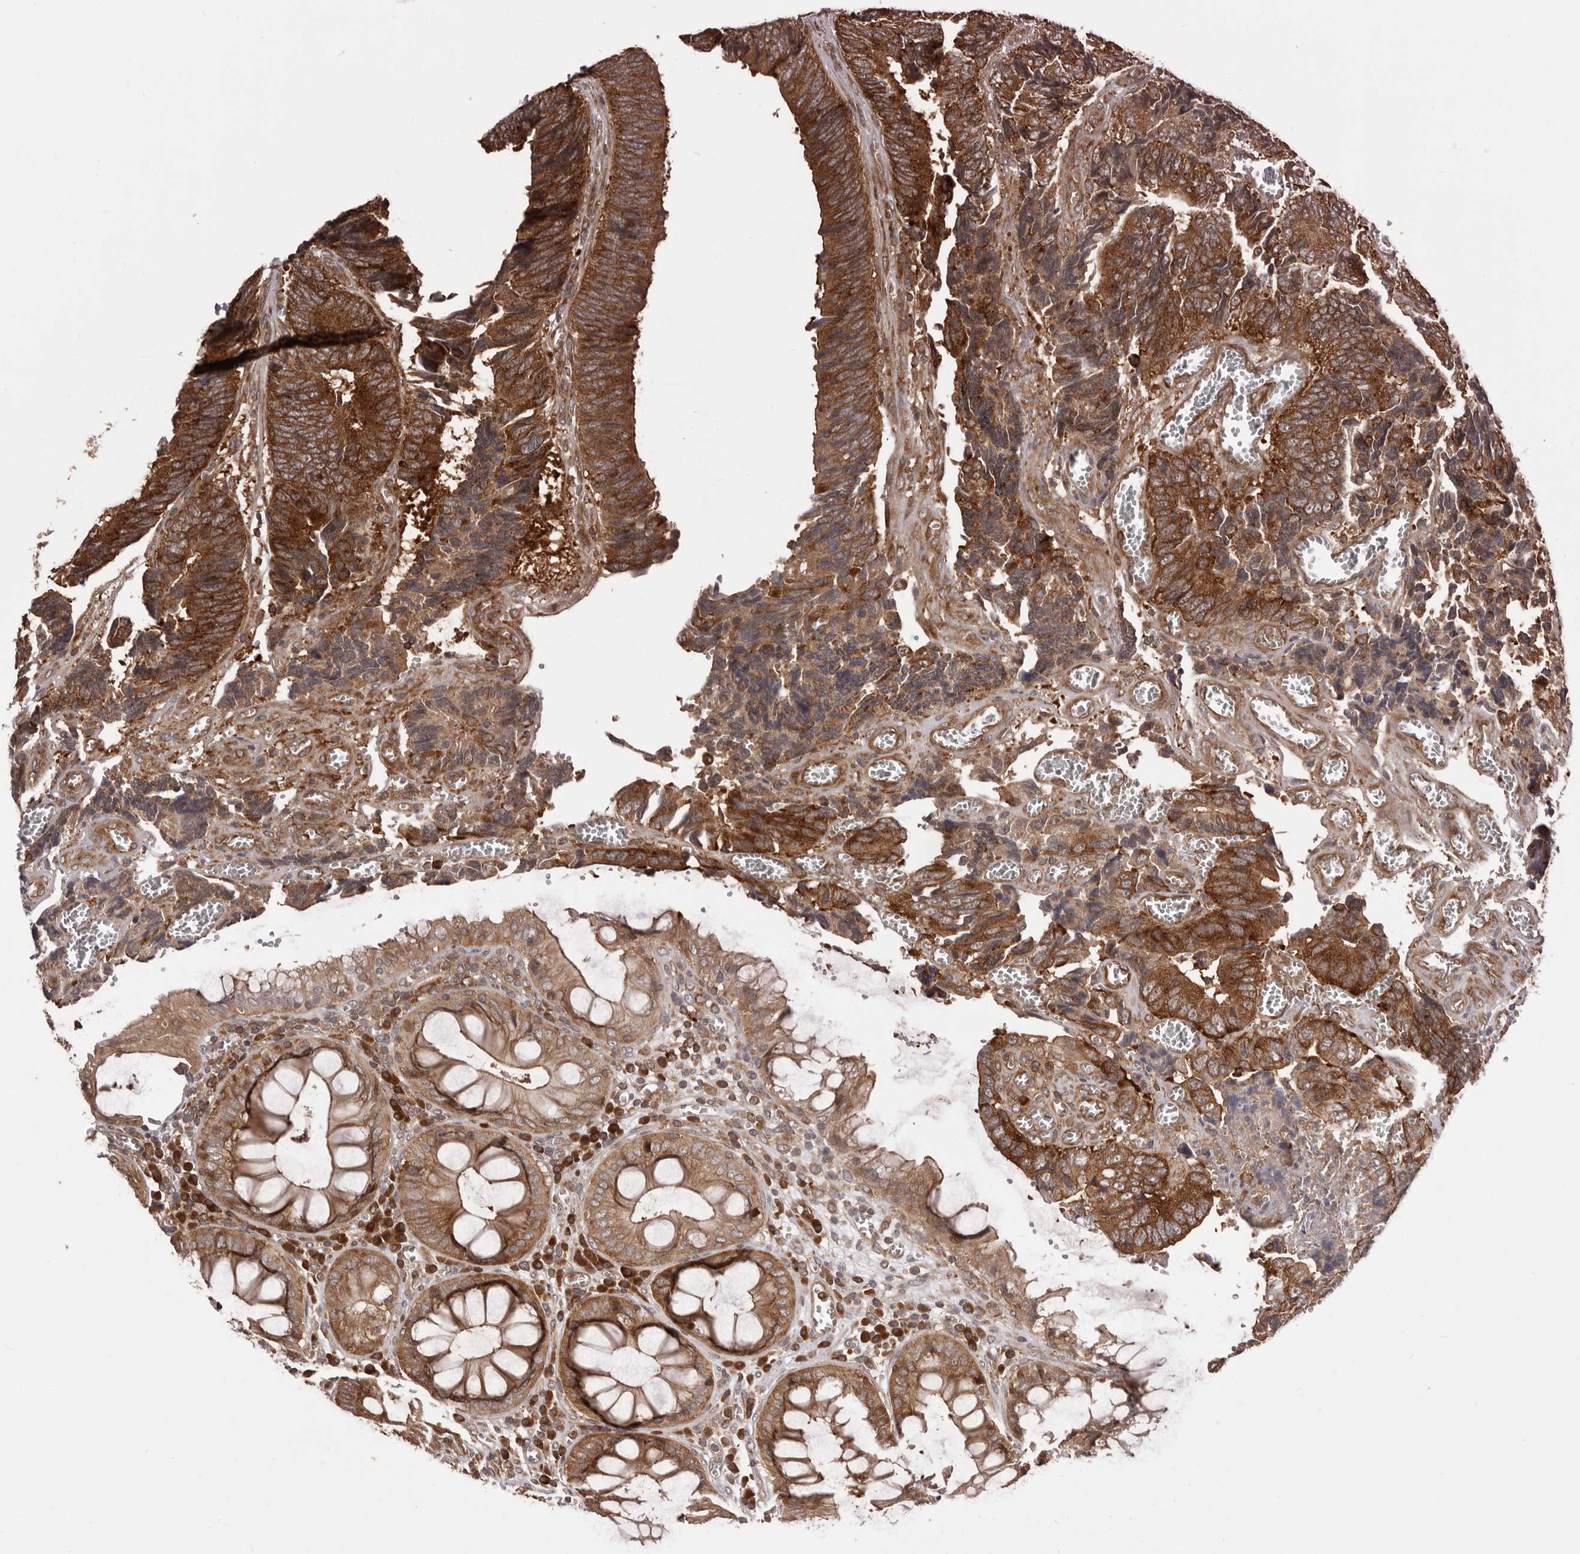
{"staining": {"intensity": "strong", "quantity": ">75%", "location": "cytoplasmic/membranous"}, "tissue": "colorectal cancer", "cell_type": "Tumor cells", "image_type": "cancer", "snomed": [{"axis": "morphology", "description": "Adenocarcinoma, NOS"}, {"axis": "topography", "description": "Colon"}], "caption": "Adenocarcinoma (colorectal) stained with immunohistochemistry (IHC) displays strong cytoplasmic/membranous positivity in about >75% of tumor cells.", "gene": "HBS1L", "patient": {"sex": "male", "age": 72}}